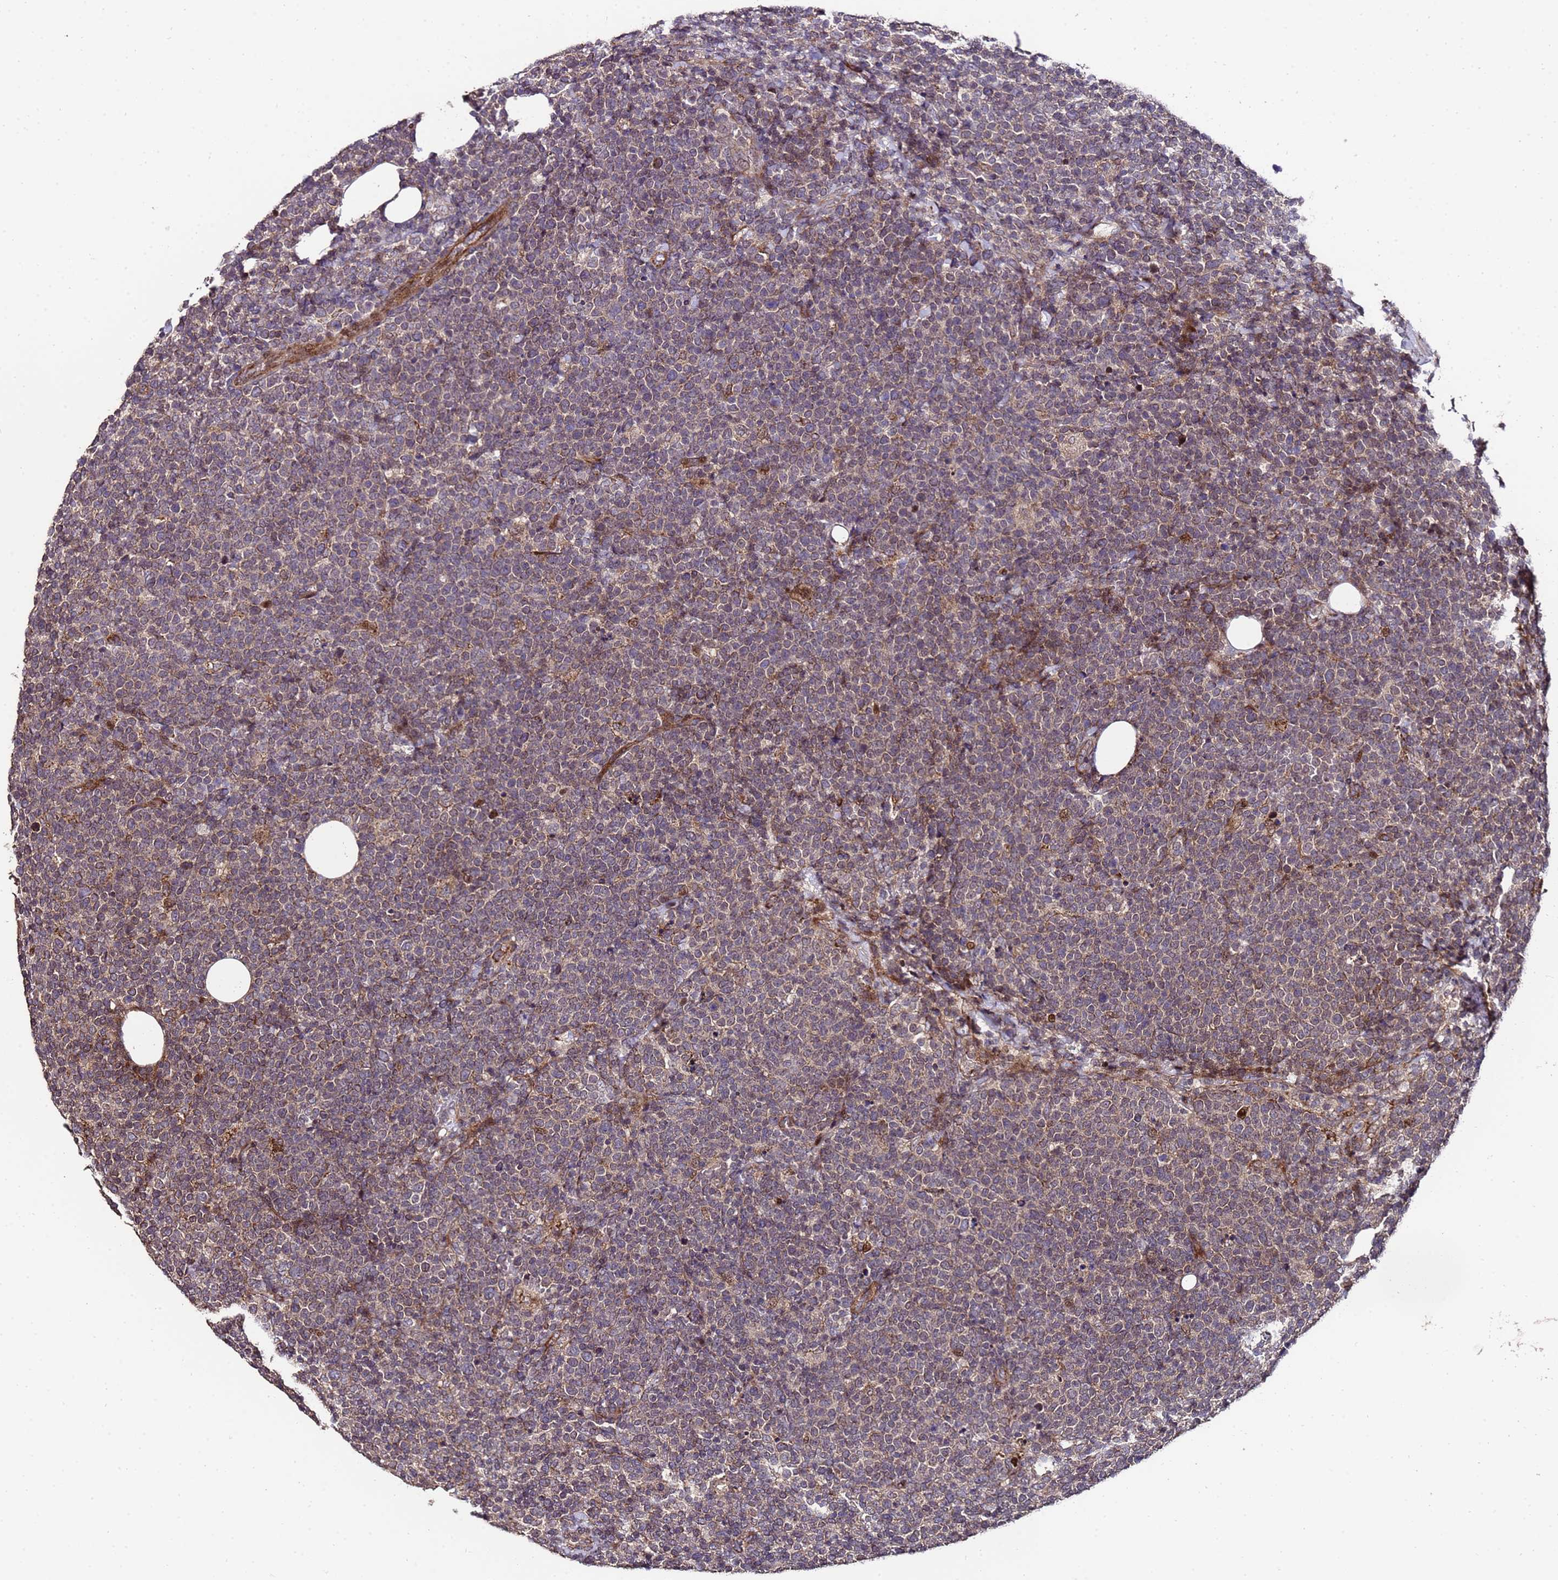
{"staining": {"intensity": "moderate", "quantity": "25%-75%", "location": "cytoplasmic/membranous"}, "tissue": "lymphoma", "cell_type": "Tumor cells", "image_type": "cancer", "snomed": [{"axis": "morphology", "description": "Malignant lymphoma, non-Hodgkin's type, High grade"}, {"axis": "topography", "description": "Lymph node"}], "caption": "This photomicrograph exhibits lymphoma stained with immunohistochemistry (IHC) to label a protein in brown. The cytoplasmic/membranous of tumor cells show moderate positivity for the protein. Nuclei are counter-stained blue.", "gene": "PRODH", "patient": {"sex": "male", "age": 61}}